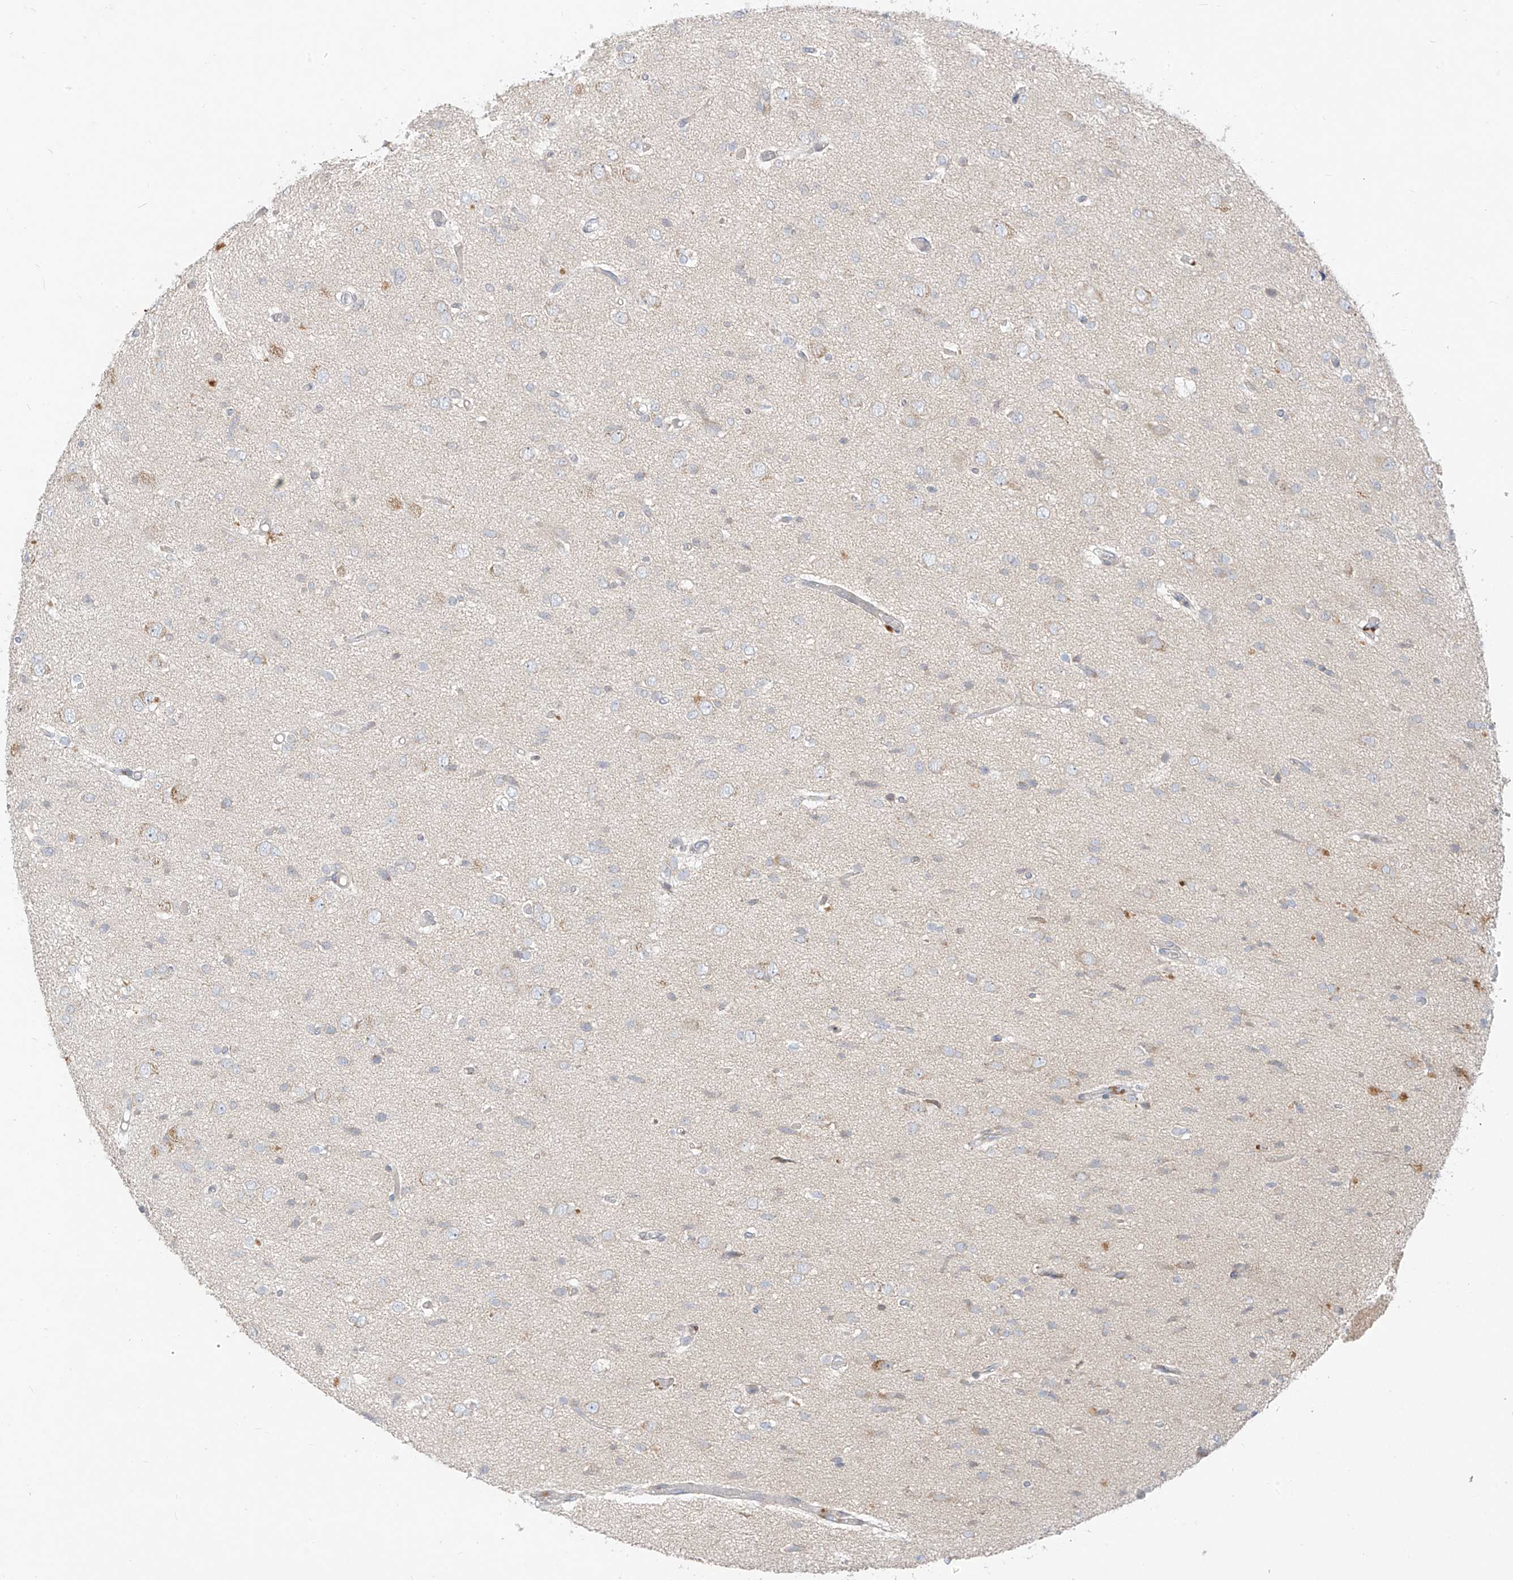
{"staining": {"intensity": "weak", "quantity": "<25%", "location": "cytoplasmic/membranous"}, "tissue": "glioma", "cell_type": "Tumor cells", "image_type": "cancer", "snomed": [{"axis": "morphology", "description": "Glioma, malignant, High grade"}, {"axis": "topography", "description": "Brain"}], "caption": "There is no significant expression in tumor cells of malignant glioma (high-grade).", "gene": "STT3A", "patient": {"sex": "female", "age": 59}}